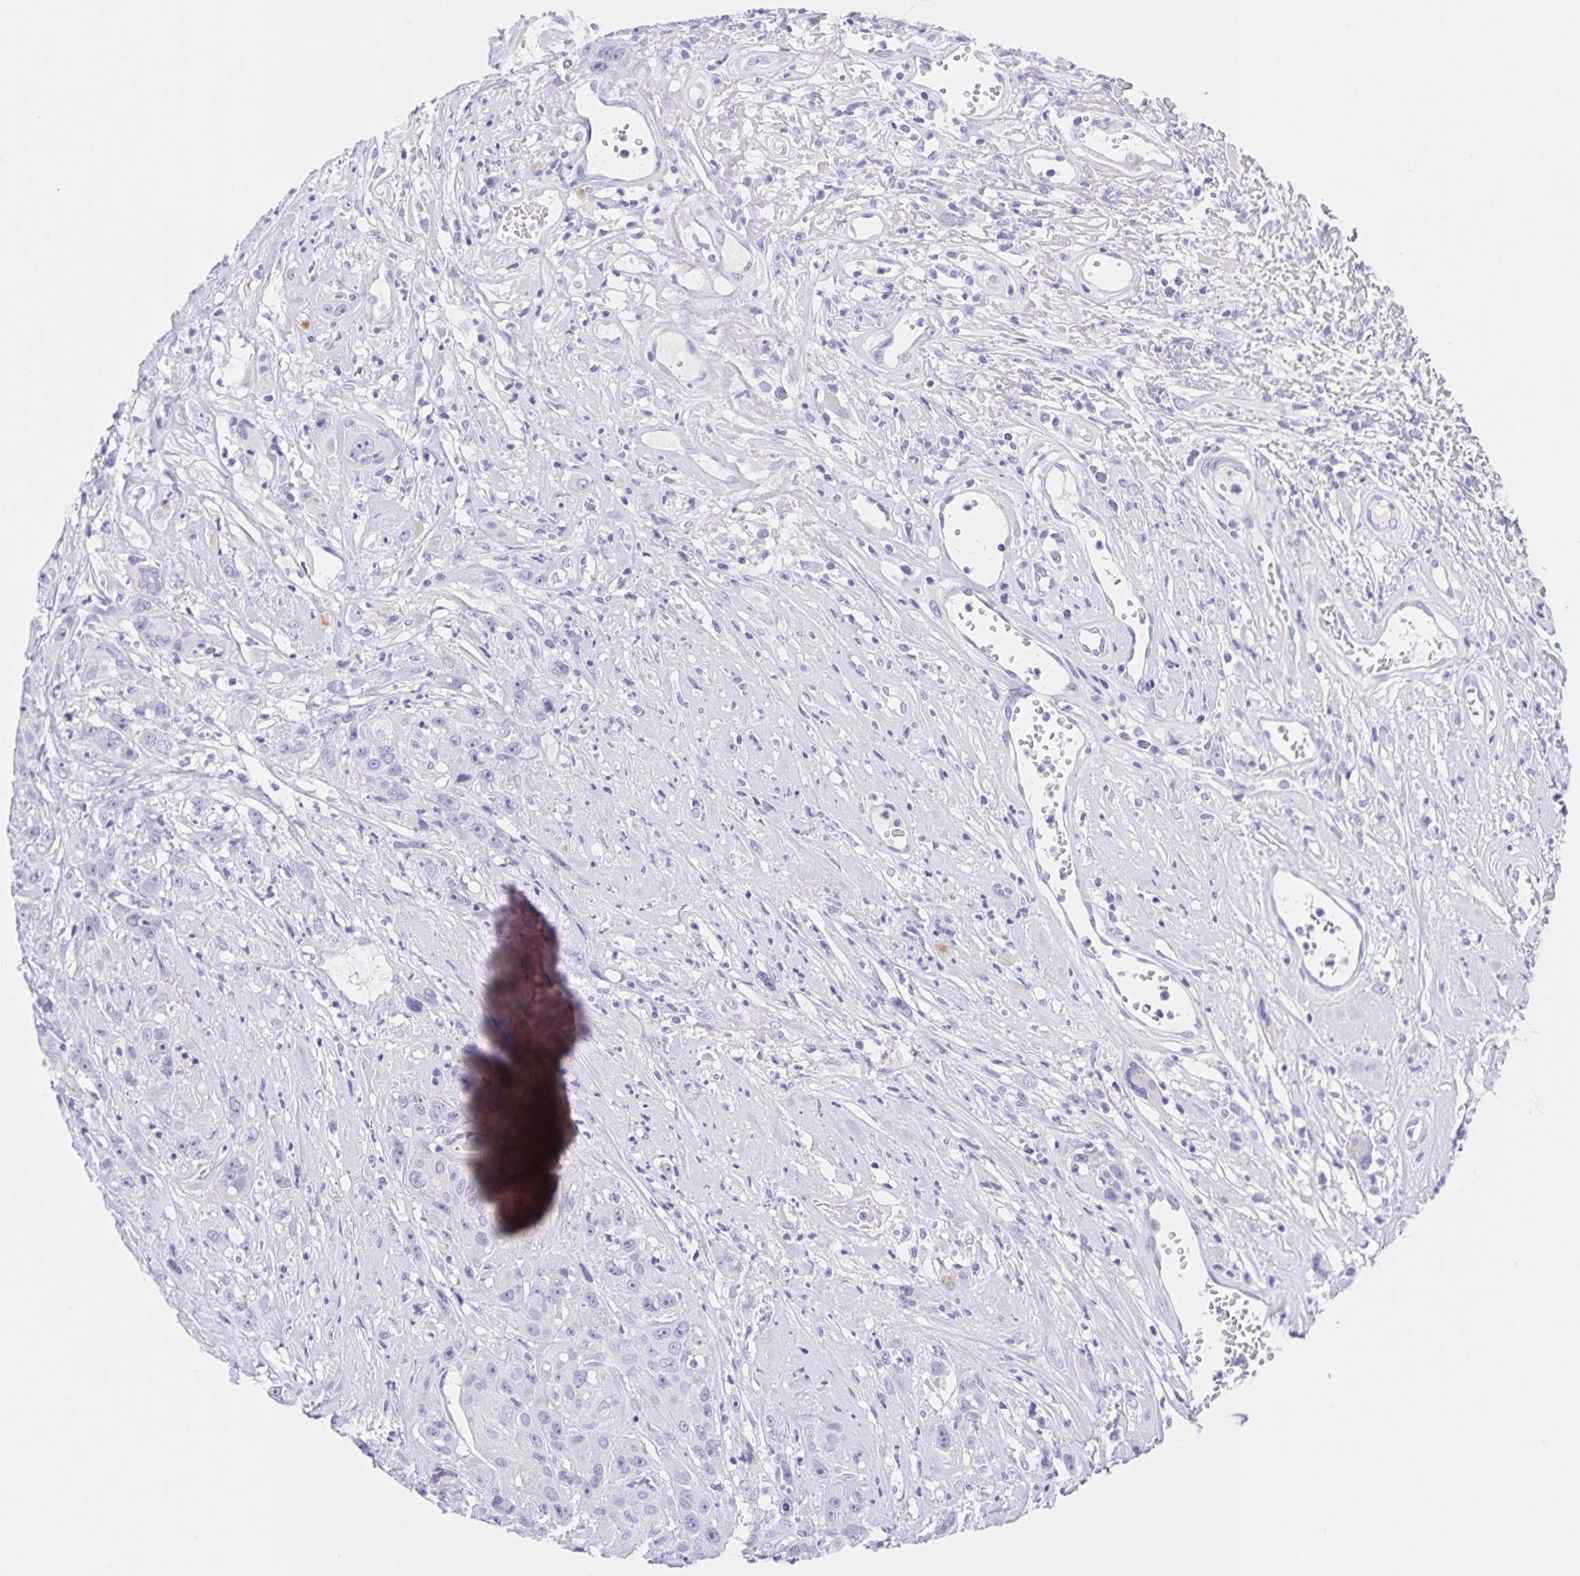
{"staining": {"intensity": "negative", "quantity": "none", "location": "none"}, "tissue": "head and neck cancer", "cell_type": "Tumor cells", "image_type": "cancer", "snomed": [{"axis": "morphology", "description": "Squamous cell carcinoma, NOS"}, {"axis": "topography", "description": "Head-Neck"}], "caption": "This is an immunohistochemistry (IHC) image of squamous cell carcinoma (head and neck). There is no positivity in tumor cells.", "gene": "CATSPER4", "patient": {"sex": "male", "age": 57}}